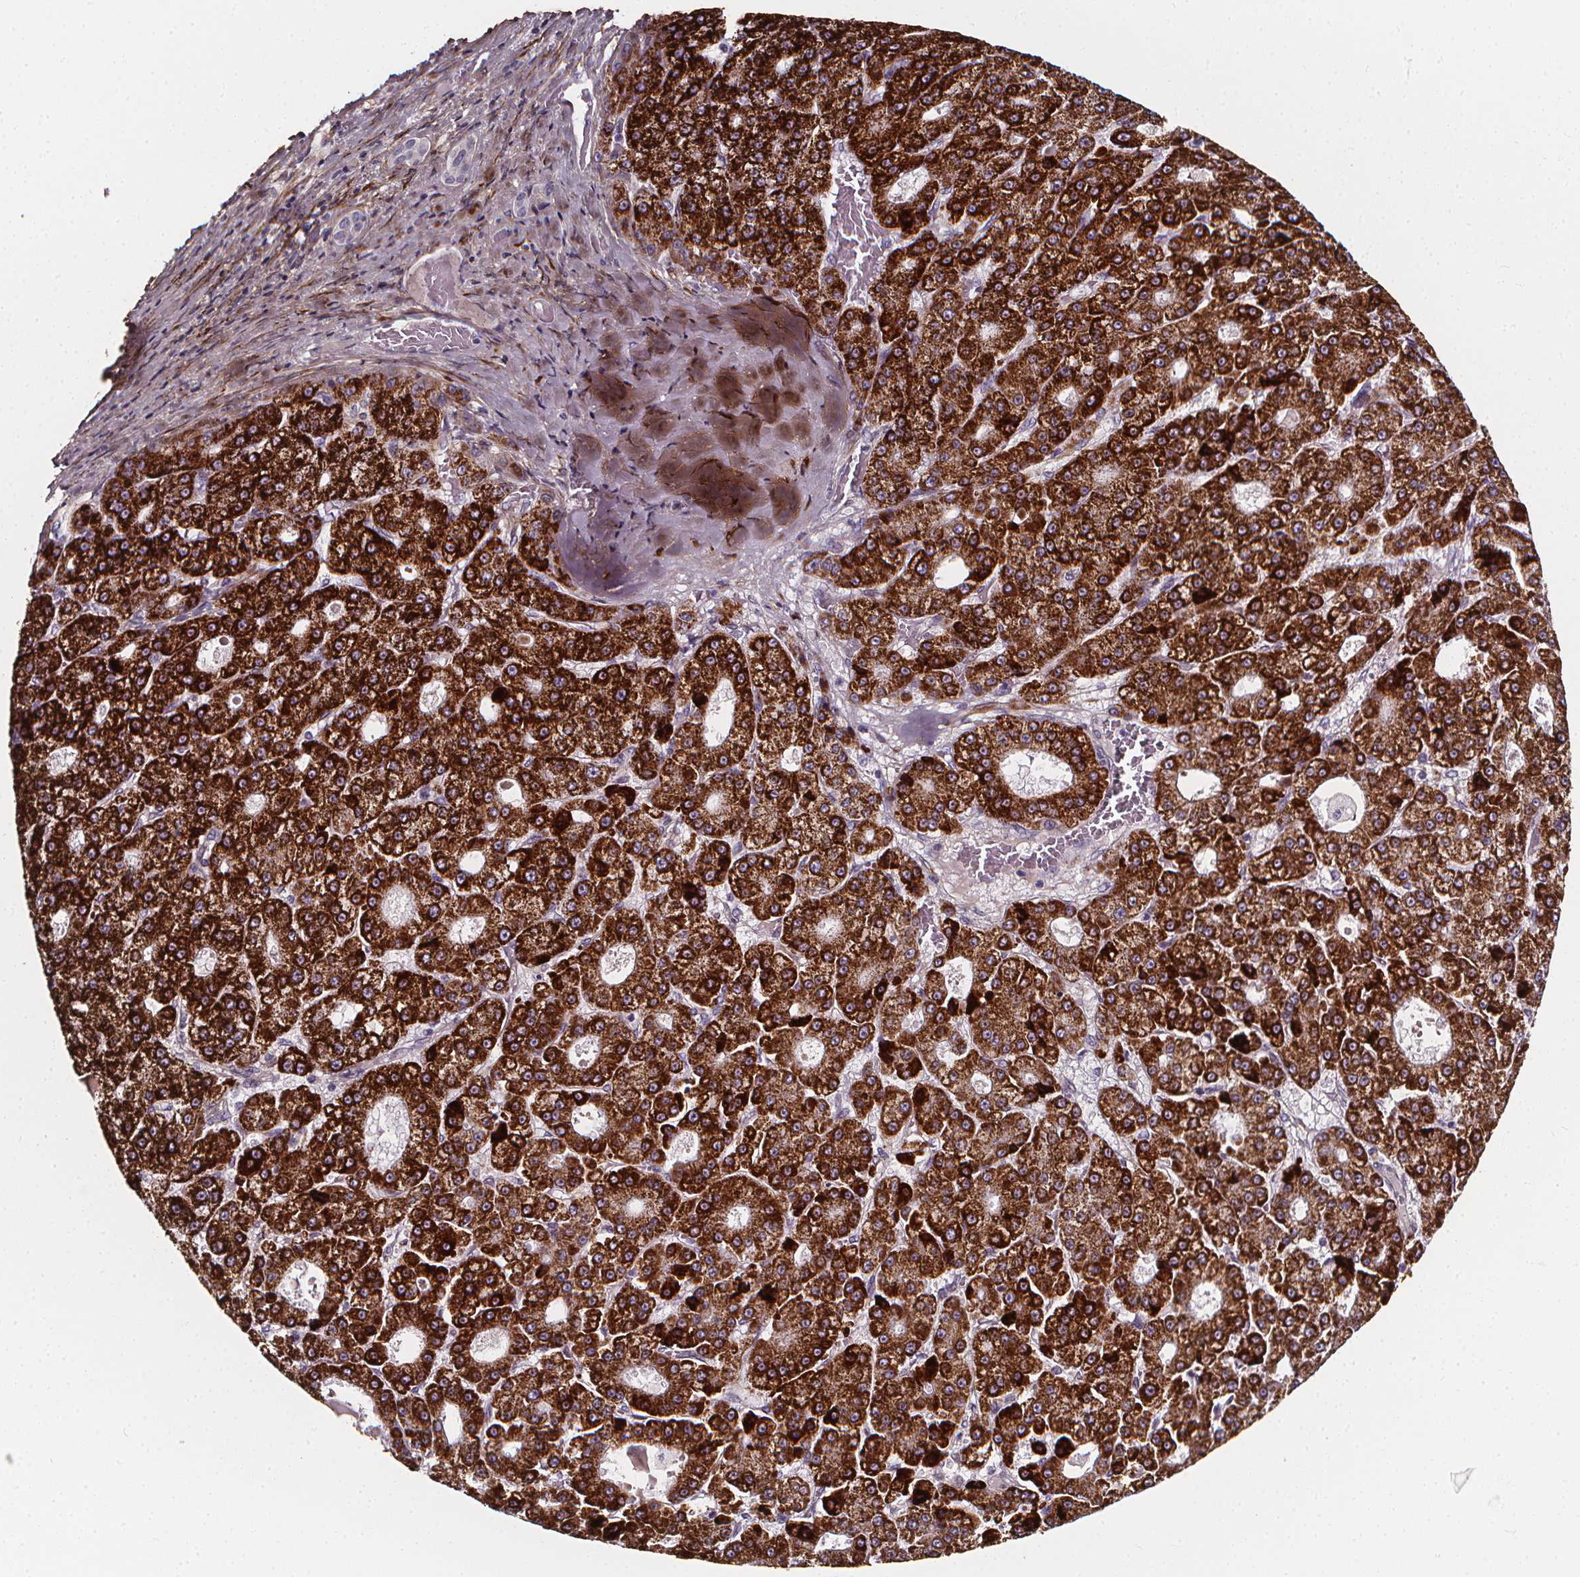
{"staining": {"intensity": "strong", "quantity": ">75%", "location": "cytoplasmic/membranous"}, "tissue": "liver cancer", "cell_type": "Tumor cells", "image_type": "cancer", "snomed": [{"axis": "morphology", "description": "Carcinoma, Hepatocellular, NOS"}, {"axis": "topography", "description": "Liver"}], "caption": "A micrograph of human liver cancer (hepatocellular carcinoma) stained for a protein shows strong cytoplasmic/membranous brown staining in tumor cells. (brown staining indicates protein expression, while blue staining denotes nuclei).", "gene": "AEBP1", "patient": {"sex": "male", "age": 70}}